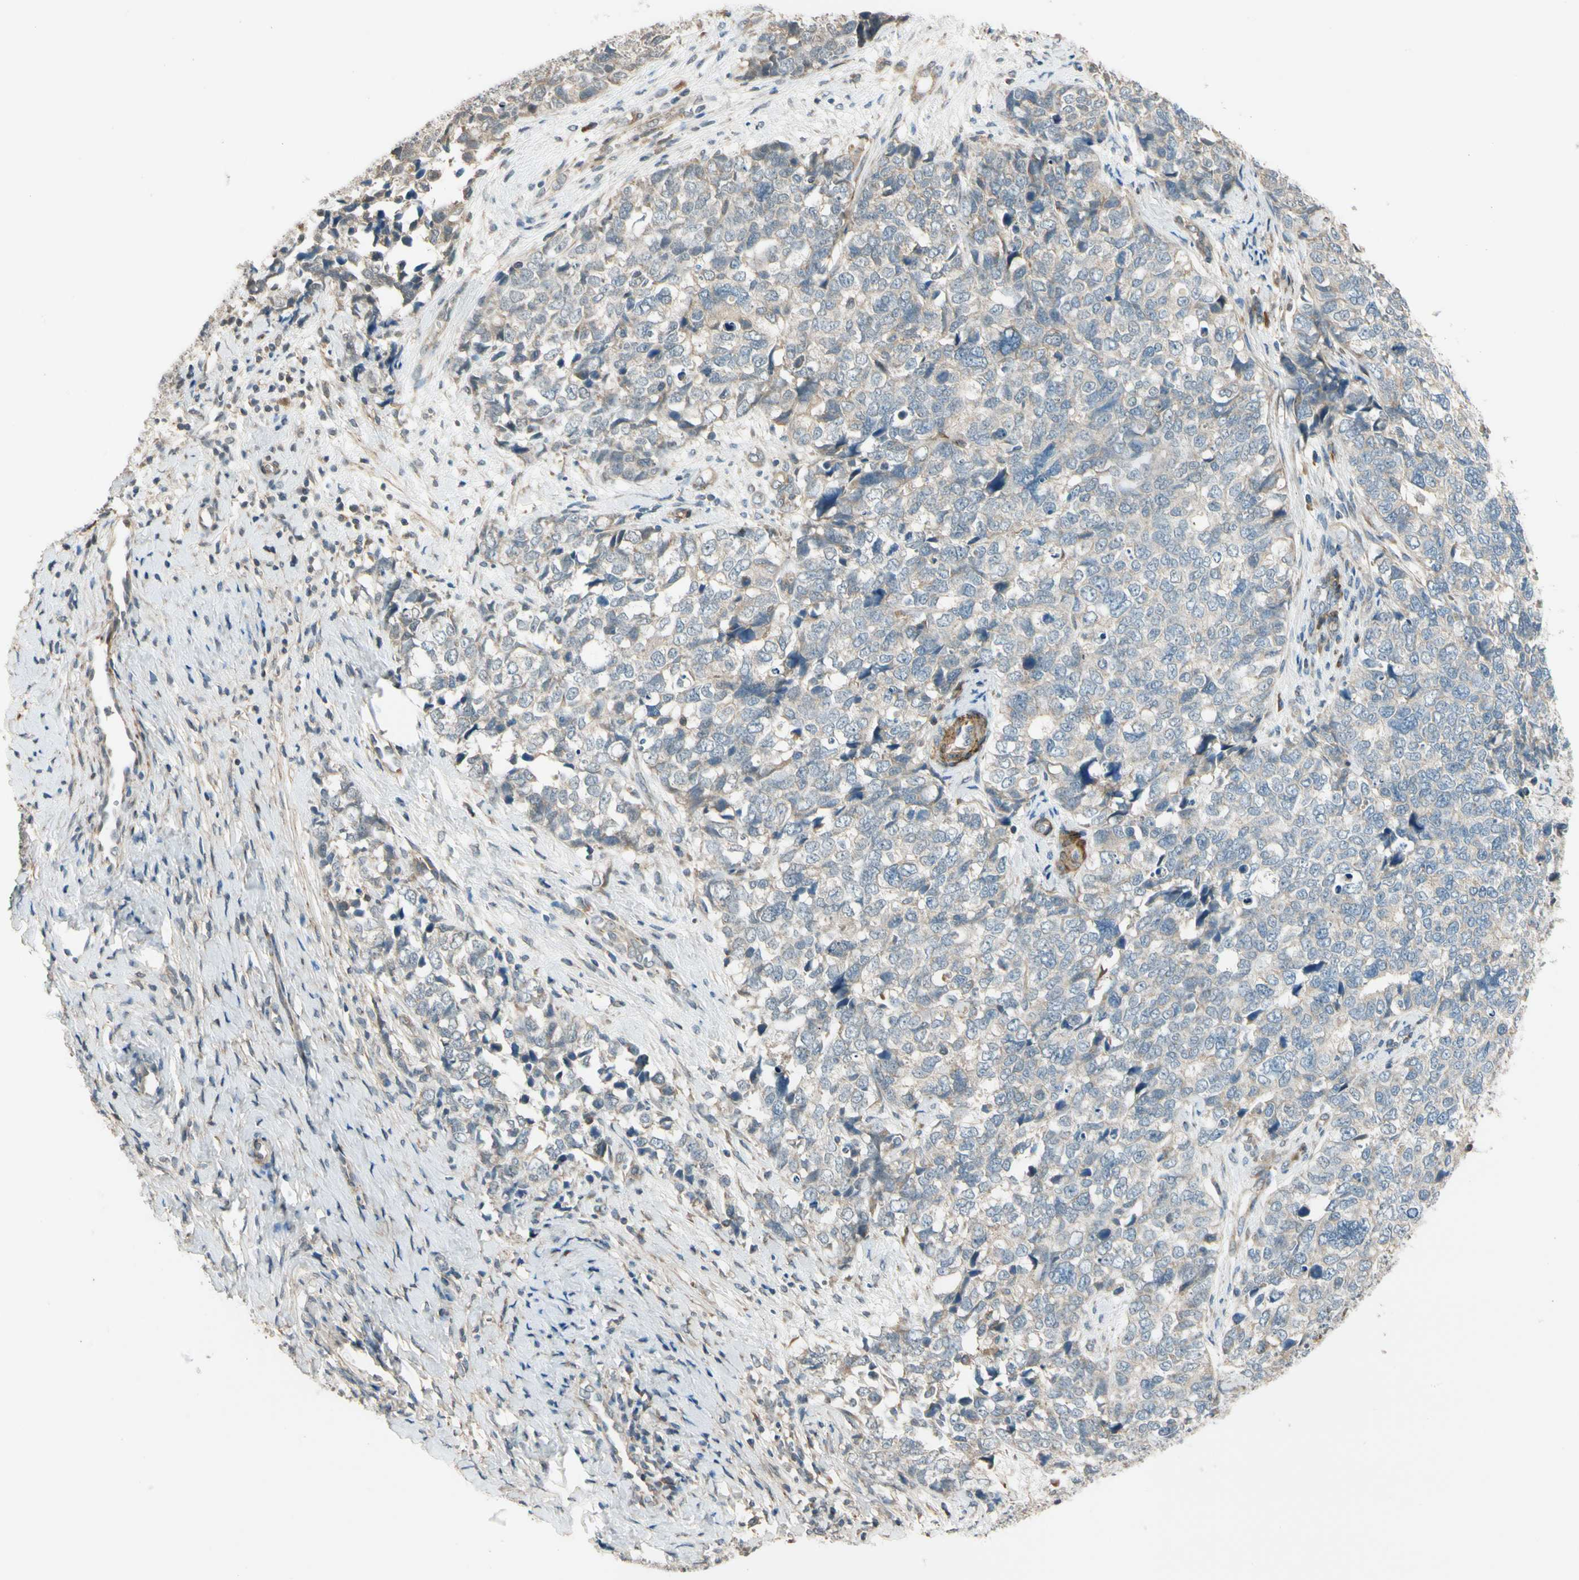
{"staining": {"intensity": "weak", "quantity": "25%-75%", "location": "cytoplasmic/membranous"}, "tissue": "cervical cancer", "cell_type": "Tumor cells", "image_type": "cancer", "snomed": [{"axis": "morphology", "description": "Squamous cell carcinoma, NOS"}, {"axis": "topography", "description": "Cervix"}], "caption": "Cervical squamous cell carcinoma stained for a protein shows weak cytoplasmic/membranous positivity in tumor cells.", "gene": "MST1R", "patient": {"sex": "female", "age": 63}}